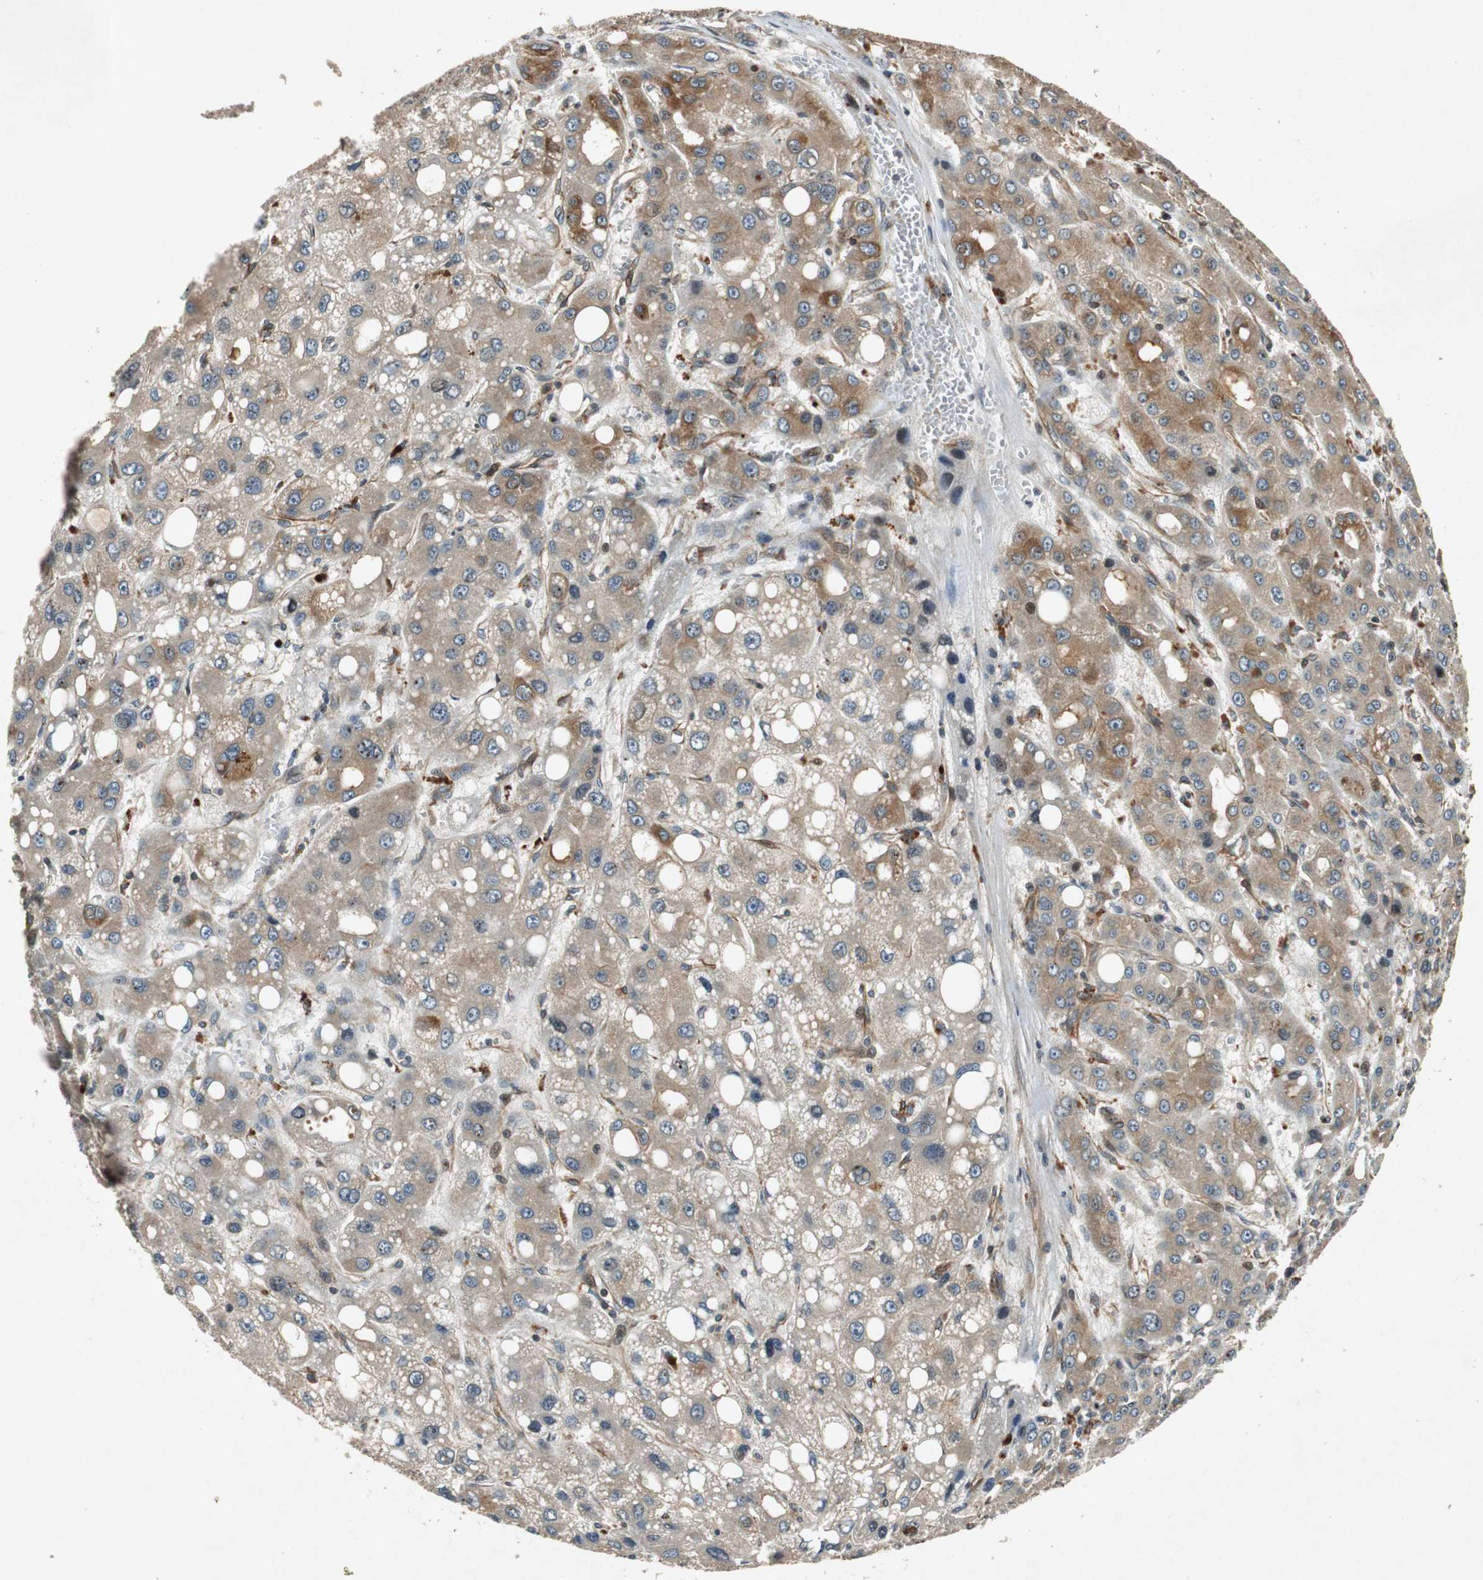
{"staining": {"intensity": "weak", "quantity": ">75%", "location": "cytoplasmic/membranous"}, "tissue": "liver cancer", "cell_type": "Tumor cells", "image_type": "cancer", "snomed": [{"axis": "morphology", "description": "Carcinoma, Hepatocellular, NOS"}, {"axis": "topography", "description": "Liver"}], "caption": "About >75% of tumor cells in hepatocellular carcinoma (liver) show weak cytoplasmic/membranous protein staining as visualized by brown immunohistochemical staining.", "gene": "TUBA4A", "patient": {"sex": "male", "age": 55}}